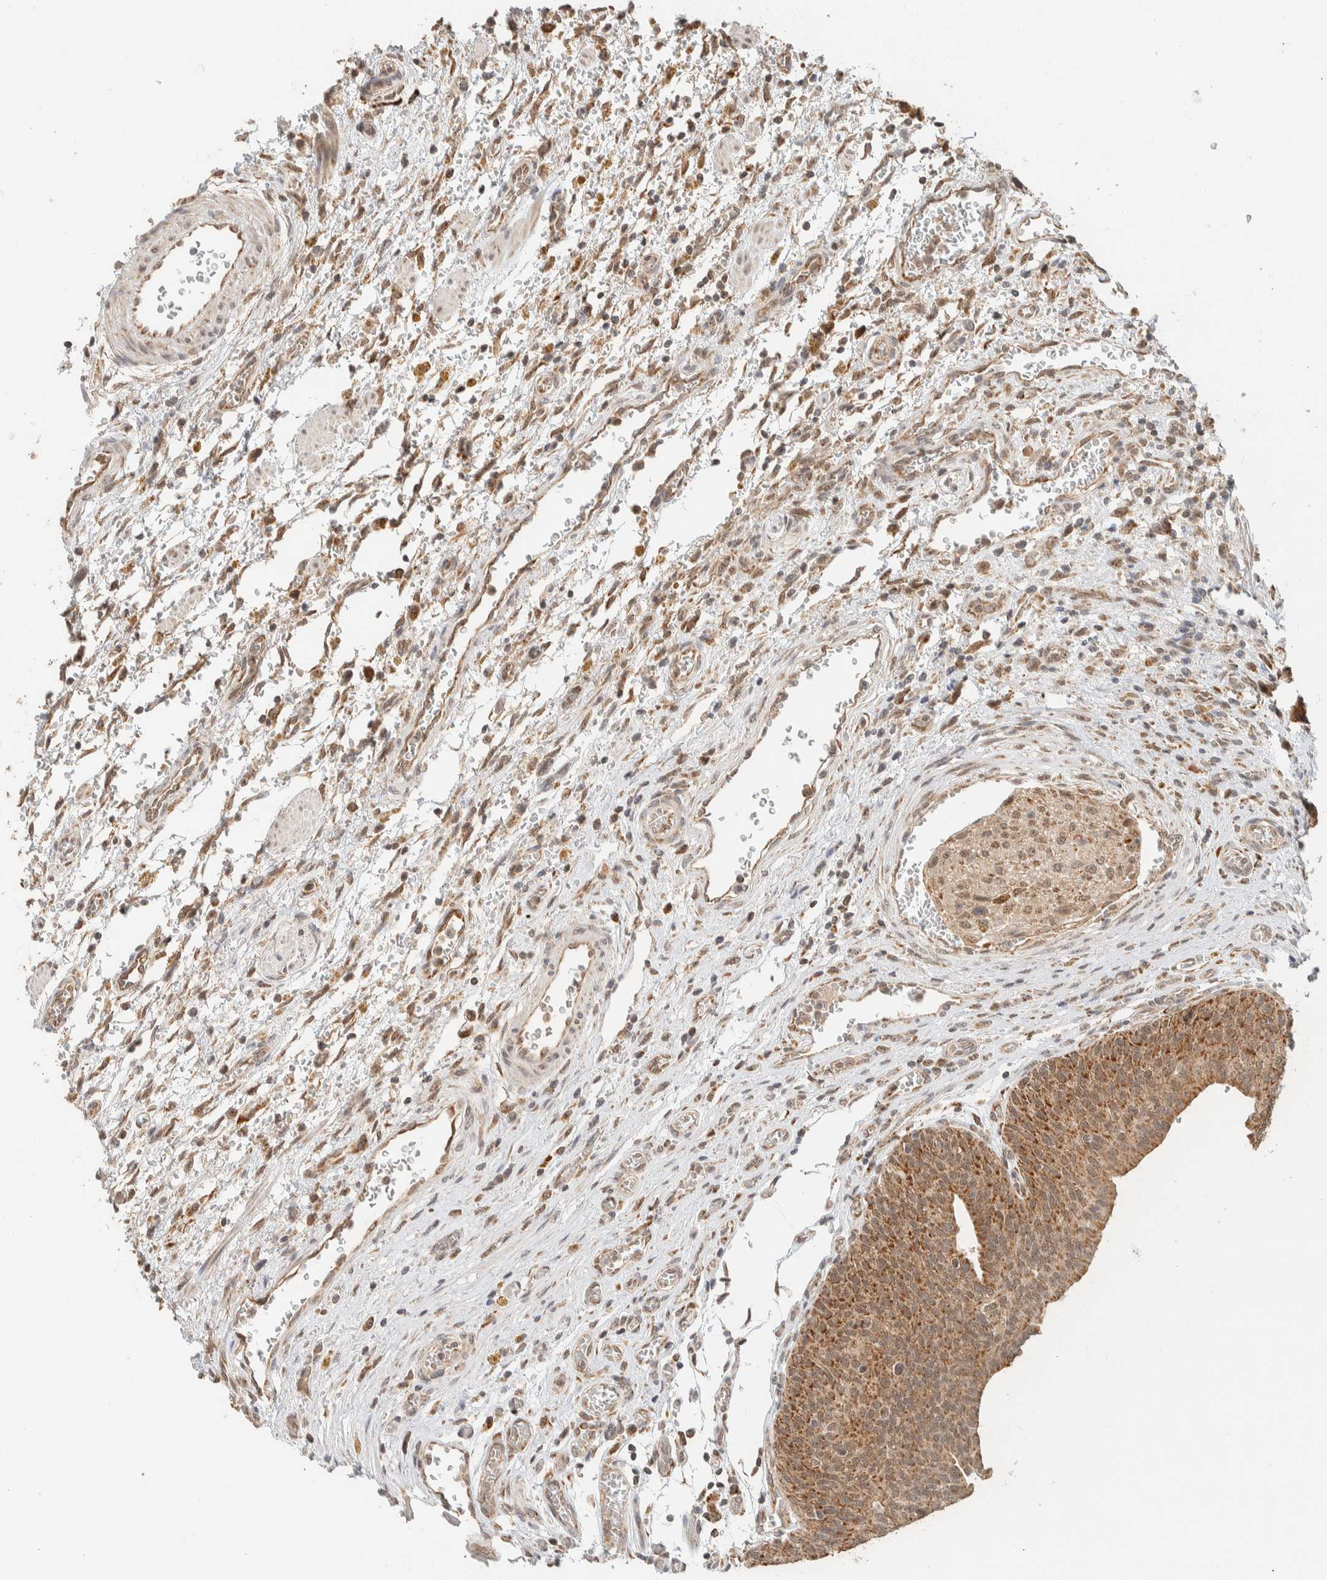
{"staining": {"intensity": "moderate", "quantity": ">75%", "location": "cytoplasmic/membranous"}, "tissue": "urothelial cancer", "cell_type": "Tumor cells", "image_type": "cancer", "snomed": [{"axis": "morphology", "description": "Urothelial carcinoma, Low grade"}, {"axis": "morphology", "description": "Urothelial carcinoma, High grade"}, {"axis": "topography", "description": "Urinary bladder"}], "caption": "This histopathology image displays immunohistochemistry staining of human low-grade urothelial carcinoma, with medium moderate cytoplasmic/membranous staining in about >75% of tumor cells.", "gene": "MRPL41", "patient": {"sex": "male", "age": 35}}